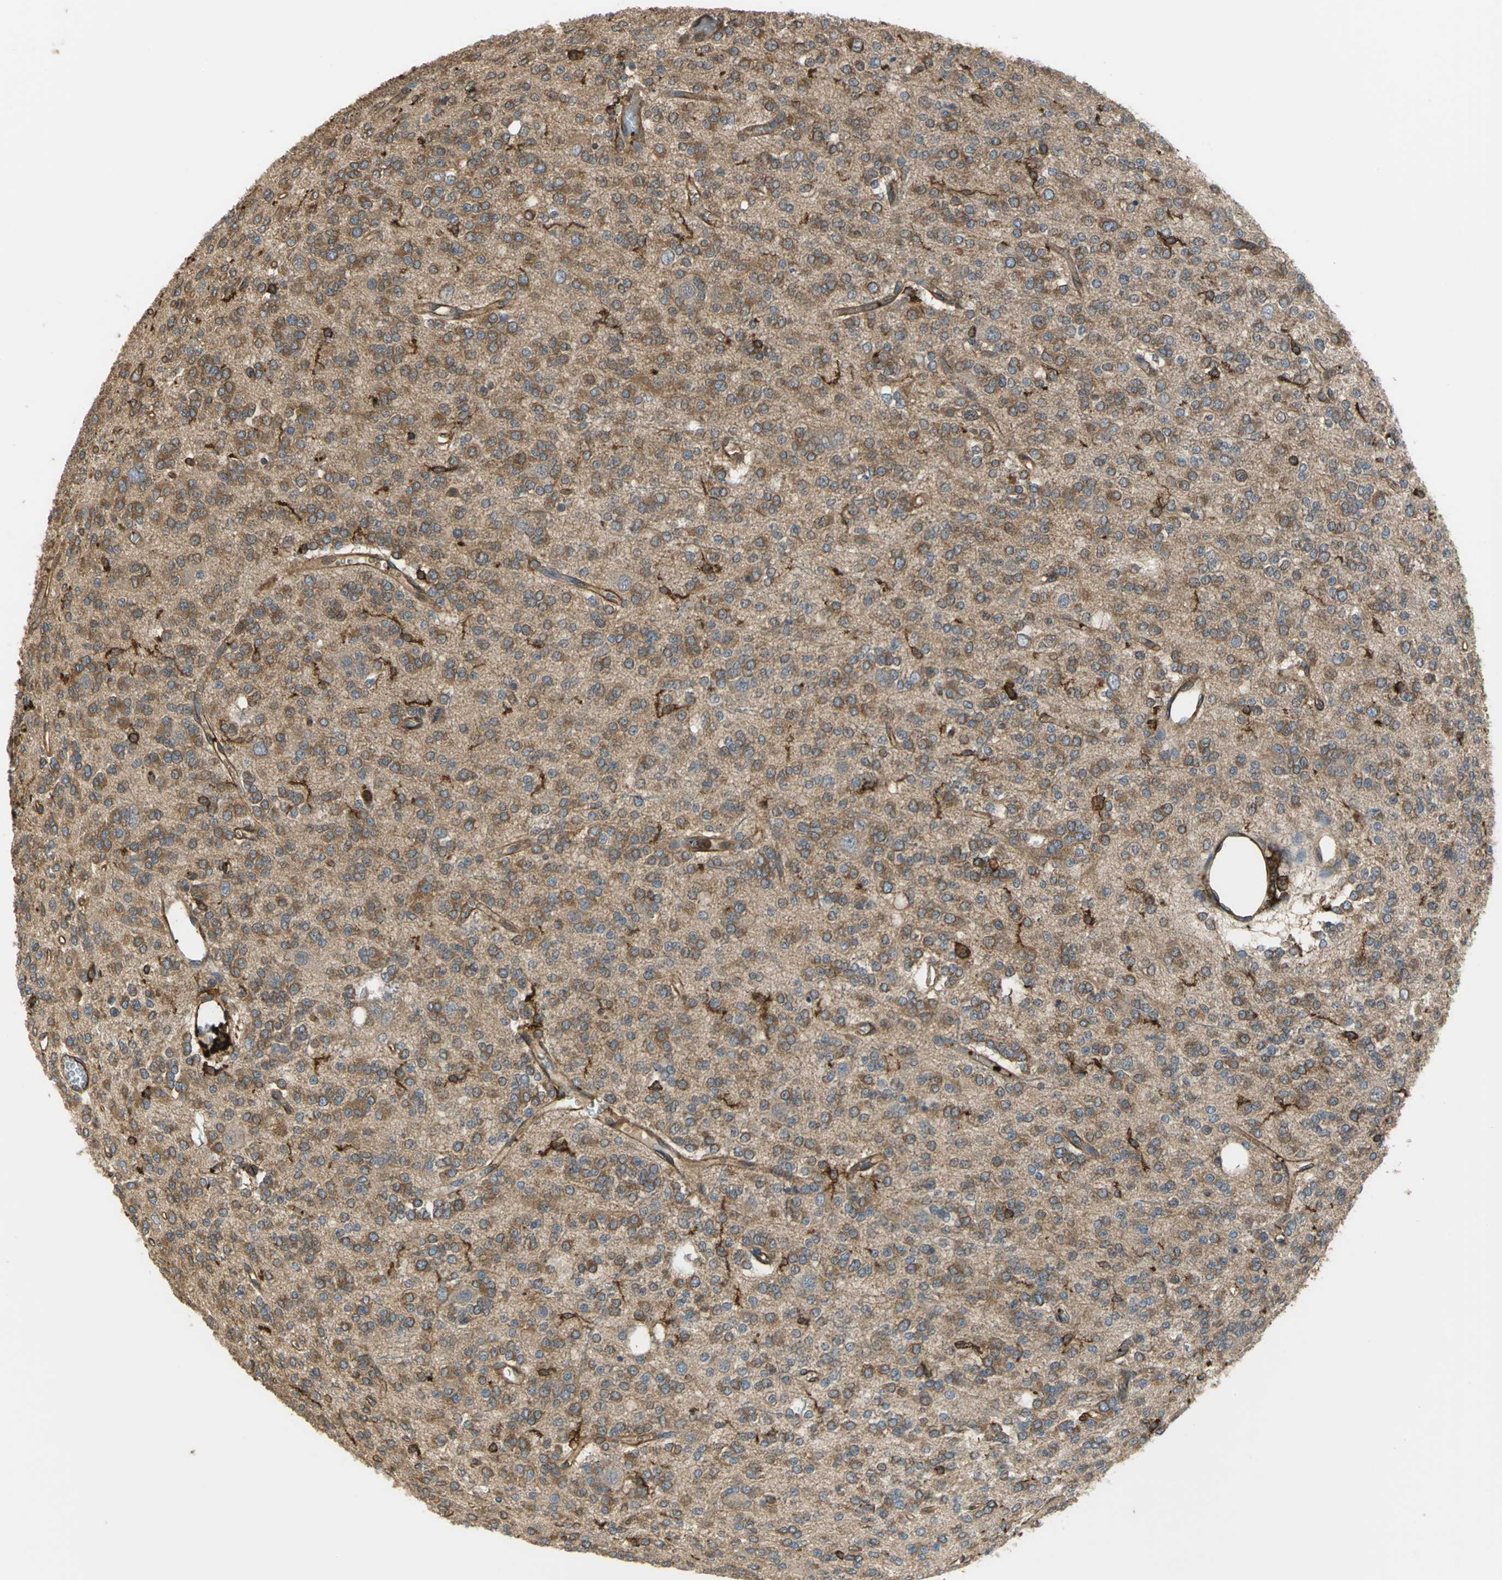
{"staining": {"intensity": "strong", "quantity": ">75%", "location": "cytoplasmic/membranous"}, "tissue": "glioma", "cell_type": "Tumor cells", "image_type": "cancer", "snomed": [{"axis": "morphology", "description": "Glioma, malignant, Low grade"}, {"axis": "topography", "description": "Brain"}], "caption": "Immunohistochemical staining of malignant glioma (low-grade) demonstrates high levels of strong cytoplasmic/membranous staining in about >75% of tumor cells.", "gene": "TLN1", "patient": {"sex": "male", "age": 38}}